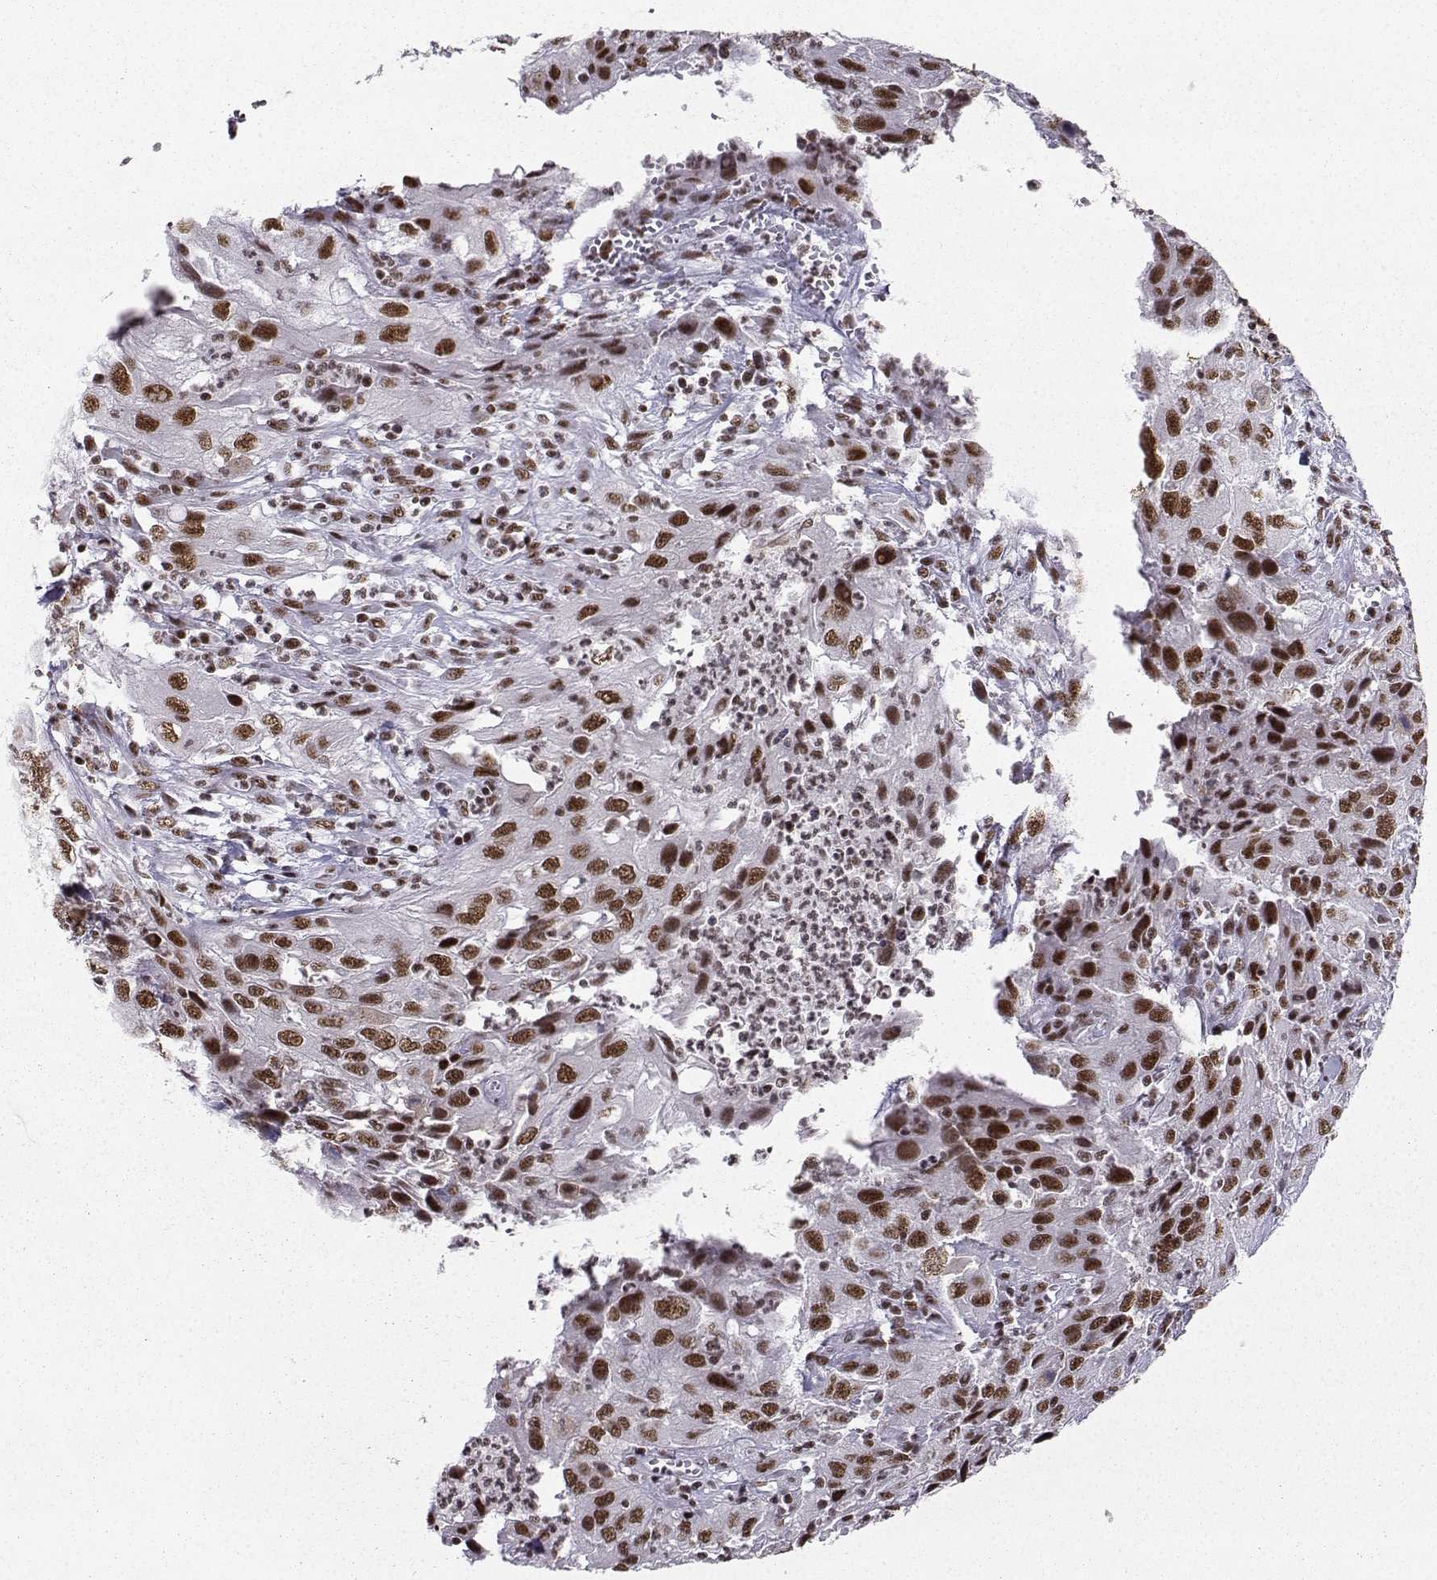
{"staining": {"intensity": "strong", "quantity": "25%-75%", "location": "nuclear"}, "tissue": "cervical cancer", "cell_type": "Tumor cells", "image_type": "cancer", "snomed": [{"axis": "morphology", "description": "Squamous cell carcinoma, NOS"}, {"axis": "topography", "description": "Cervix"}], "caption": "Protein staining of cervical squamous cell carcinoma tissue demonstrates strong nuclear positivity in approximately 25%-75% of tumor cells.", "gene": "SNRPB2", "patient": {"sex": "female", "age": 32}}